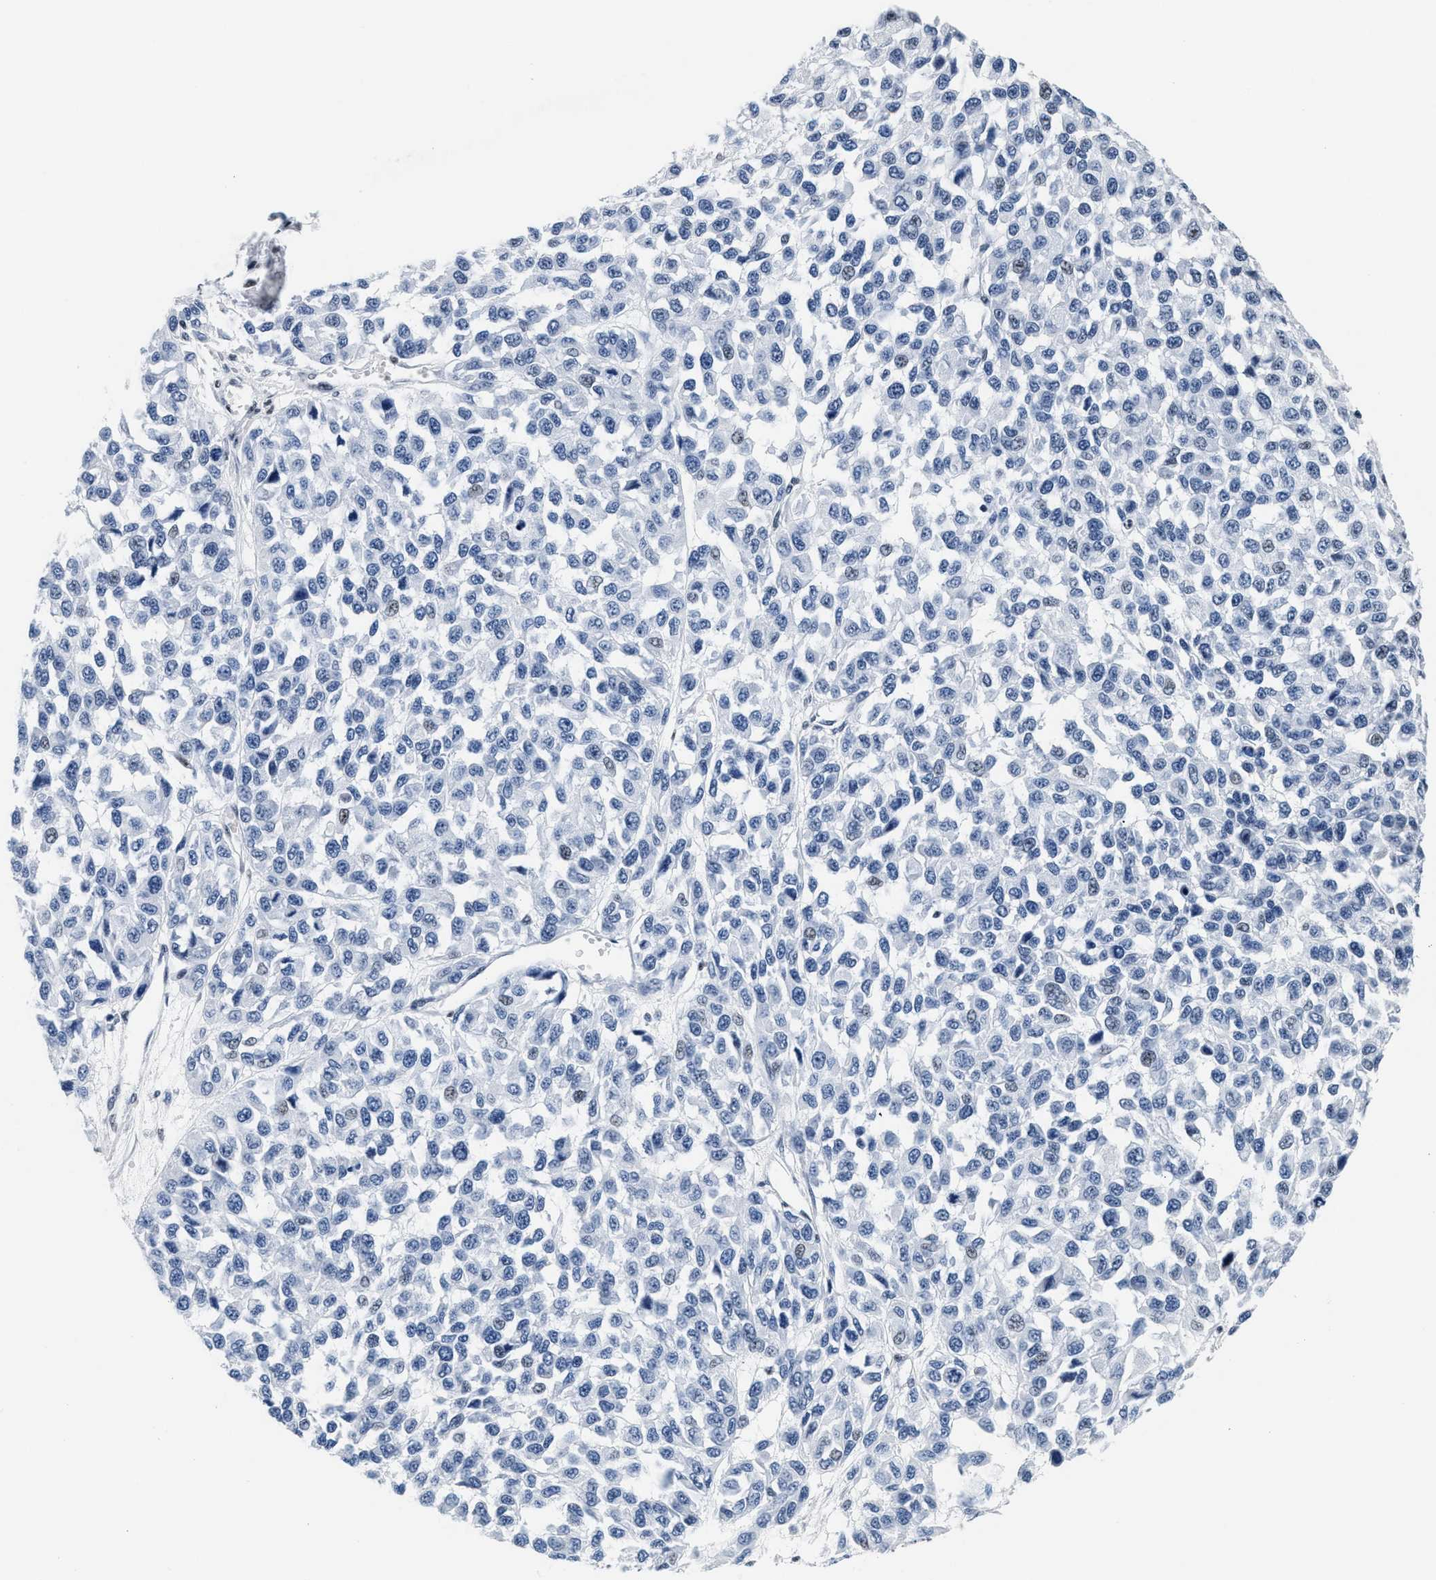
{"staining": {"intensity": "negative", "quantity": "none", "location": "none"}, "tissue": "melanoma", "cell_type": "Tumor cells", "image_type": "cancer", "snomed": [{"axis": "morphology", "description": "Malignant melanoma, NOS"}, {"axis": "topography", "description": "Skin"}], "caption": "Immunohistochemistry (IHC) of human melanoma demonstrates no positivity in tumor cells.", "gene": "RAD50", "patient": {"sex": "male", "age": 62}}